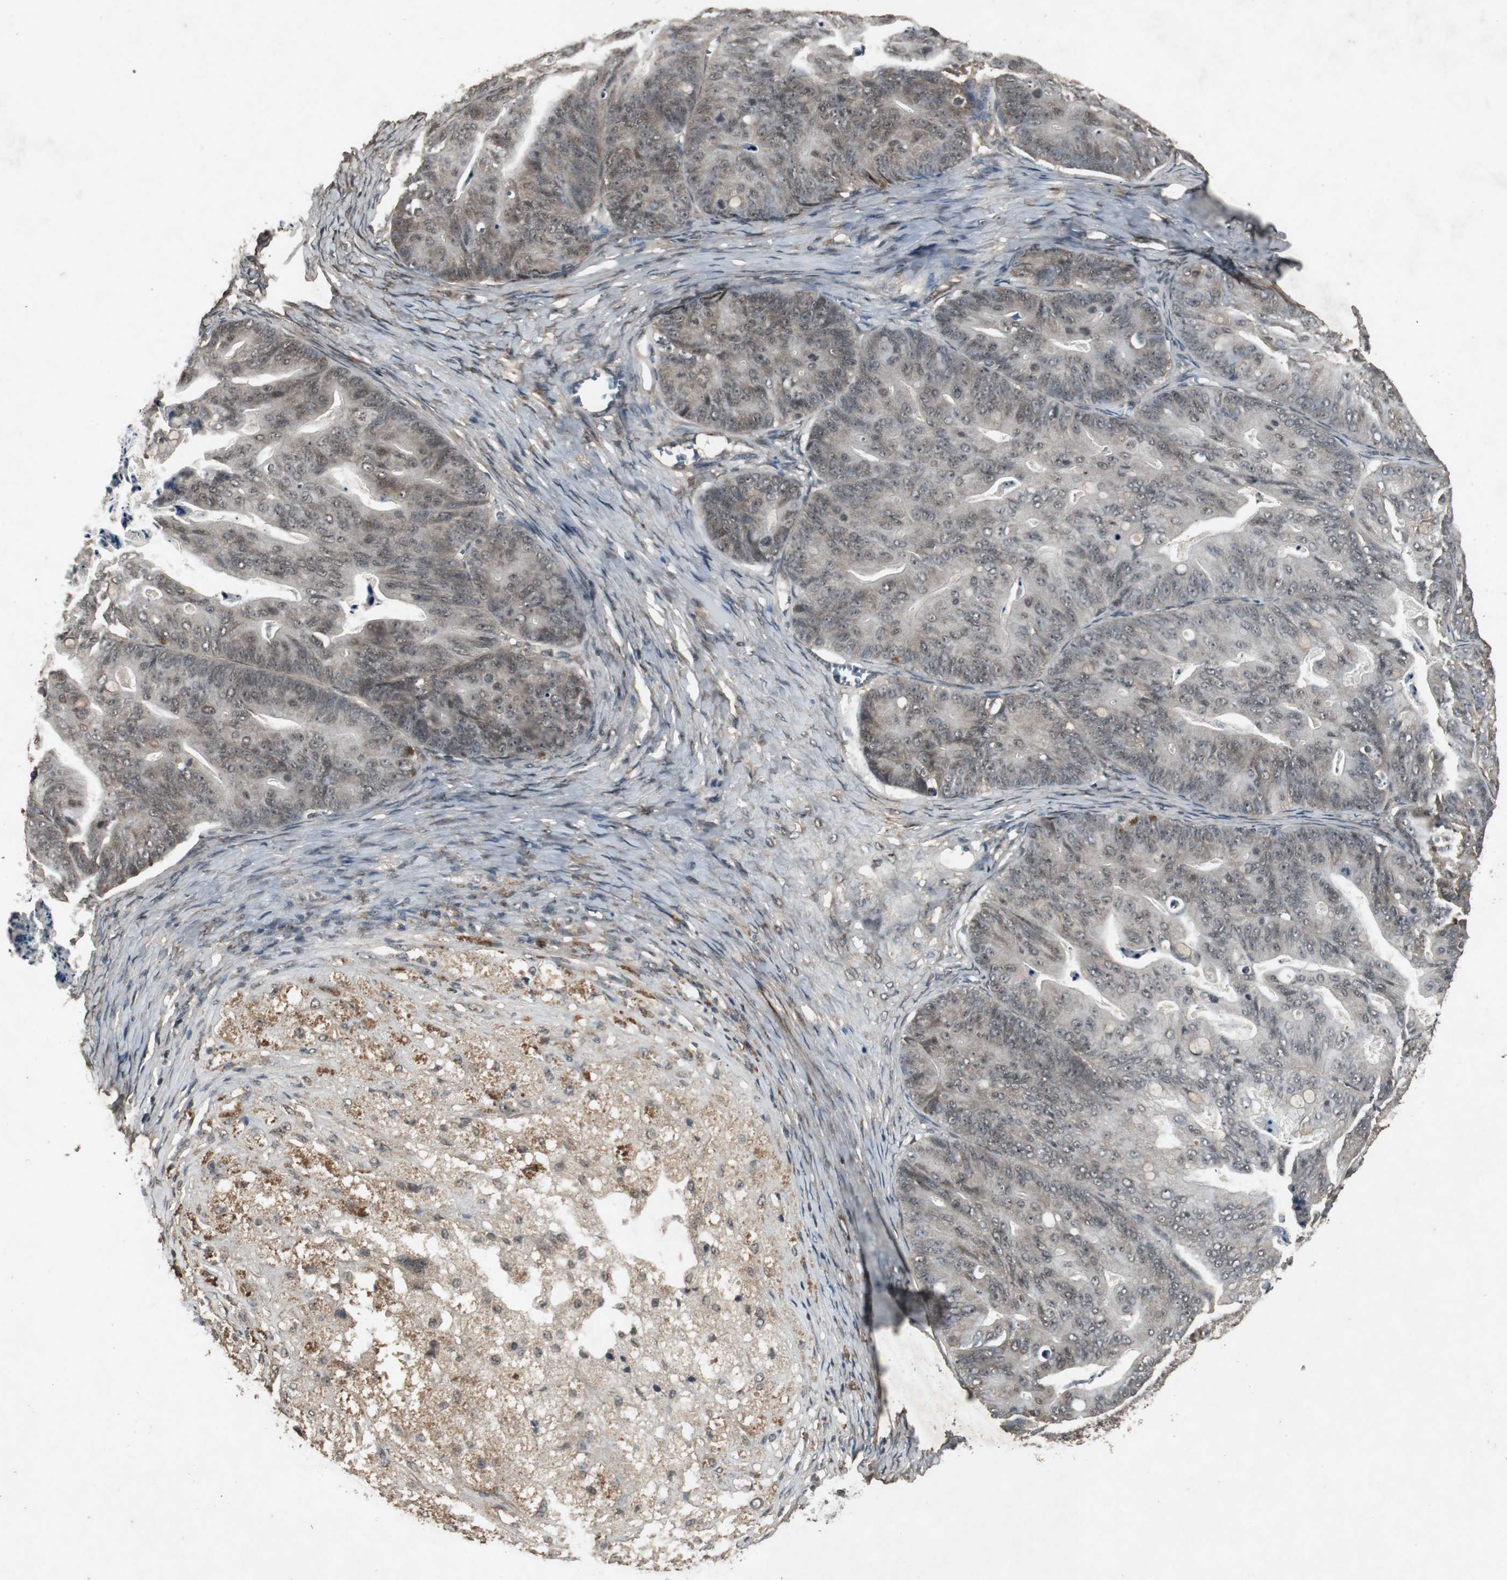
{"staining": {"intensity": "moderate", "quantity": ">75%", "location": "cytoplasmic/membranous,nuclear"}, "tissue": "ovarian cancer", "cell_type": "Tumor cells", "image_type": "cancer", "snomed": [{"axis": "morphology", "description": "Cystadenocarcinoma, mucinous, NOS"}, {"axis": "topography", "description": "Ovary"}], "caption": "Protein expression analysis of human ovarian mucinous cystadenocarcinoma reveals moderate cytoplasmic/membranous and nuclear positivity in approximately >75% of tumor cells. The protein of interest is stained brown, and the nuclei are stained in blue (DAB IHC with brightfield microscopy, high magnification).", "gene": "EMX1", "patient": {"sex": "female", "age": 36}}